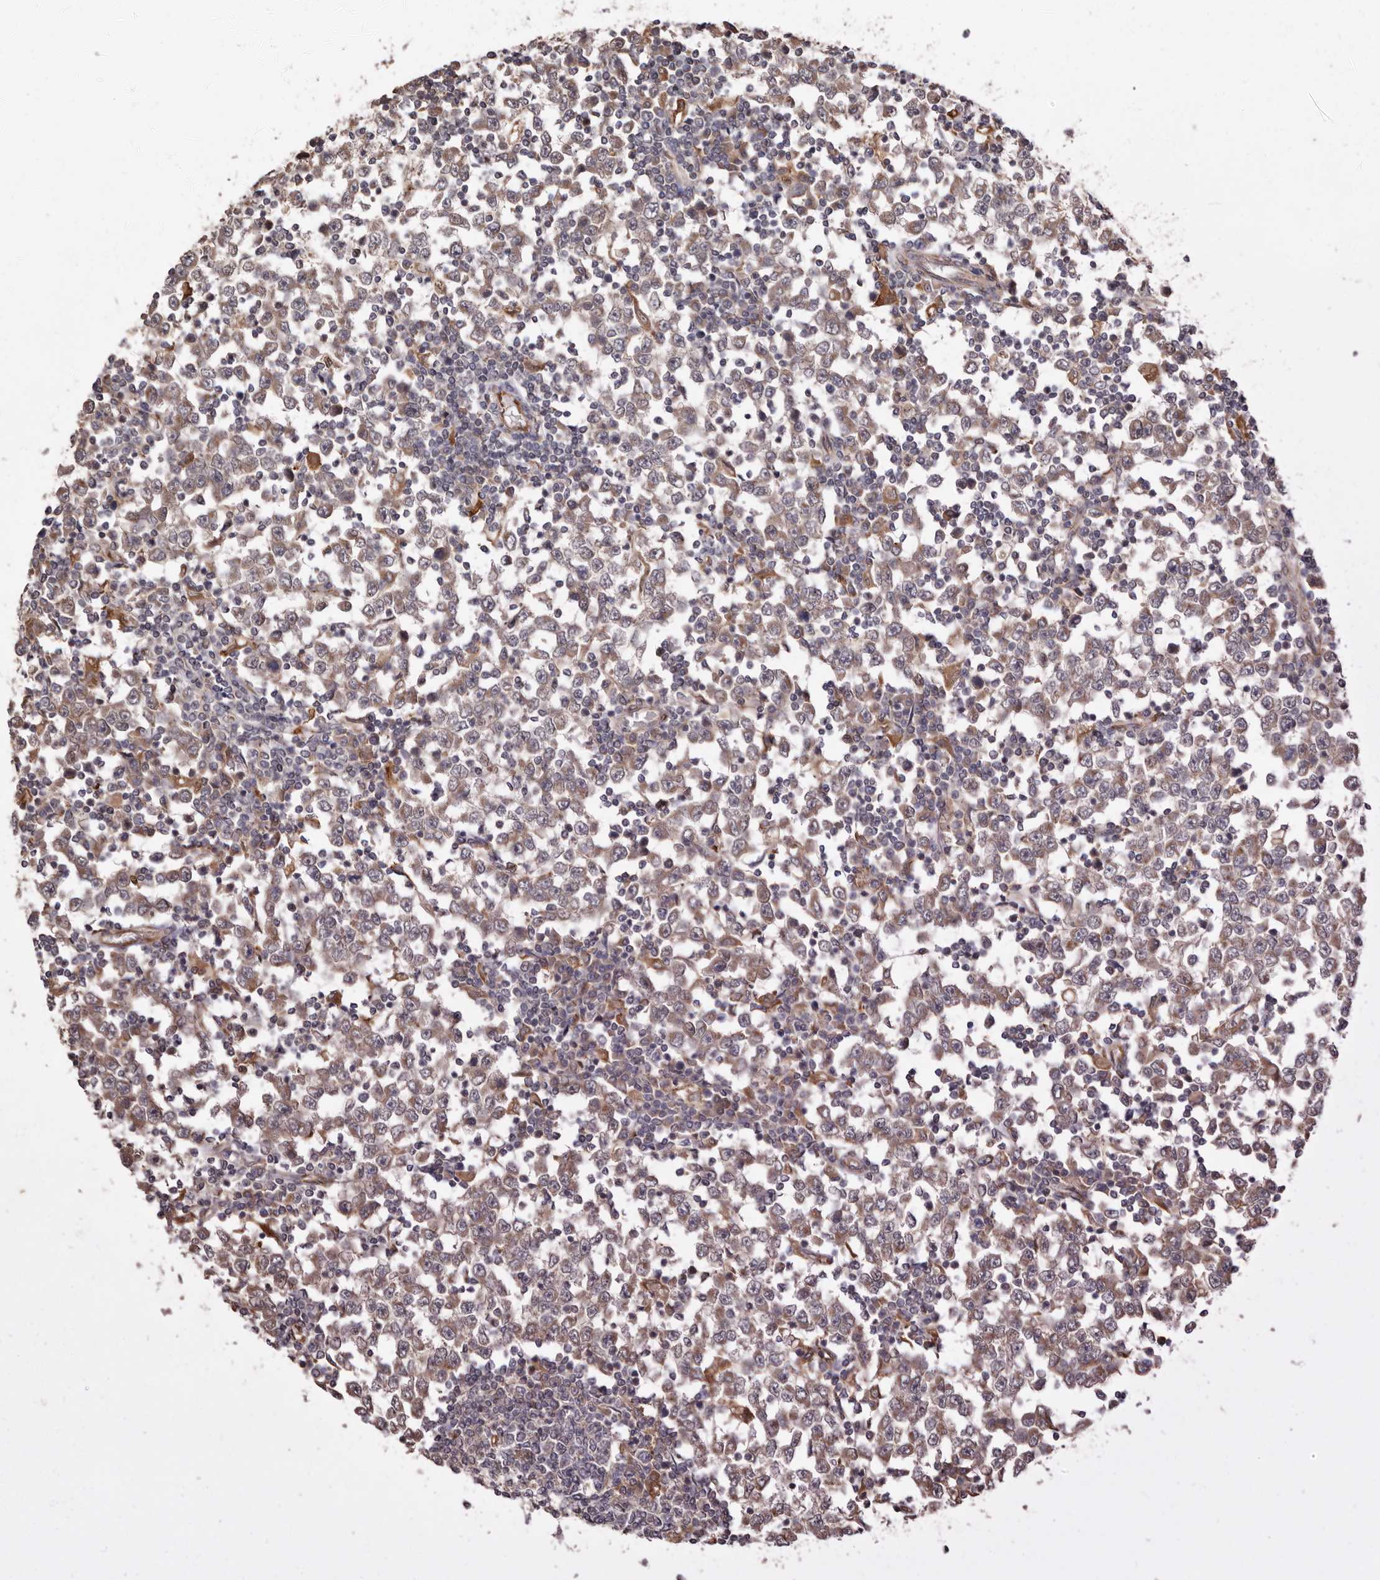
{"staining": {"intensity": "moderate", "quantity": ">75%", "location": "cytoplasmic/membranous"}, "tissue": "testis cancer", "cell_type": "Tumor cells", "image_type": "cancer", "snomed": [{"axis": "morphology", "description": "Seminoma, NOS"}, {"axis": "topography", "description": "Testis"}], "caption": "IHC (DAB) staining of human seminoma (testis) shows moderate cytoplasmic/membranous protein expression in about >75% of tumor cells.", "gene": "RSPO2", "patient": {"sex": "male", "age": 65}}